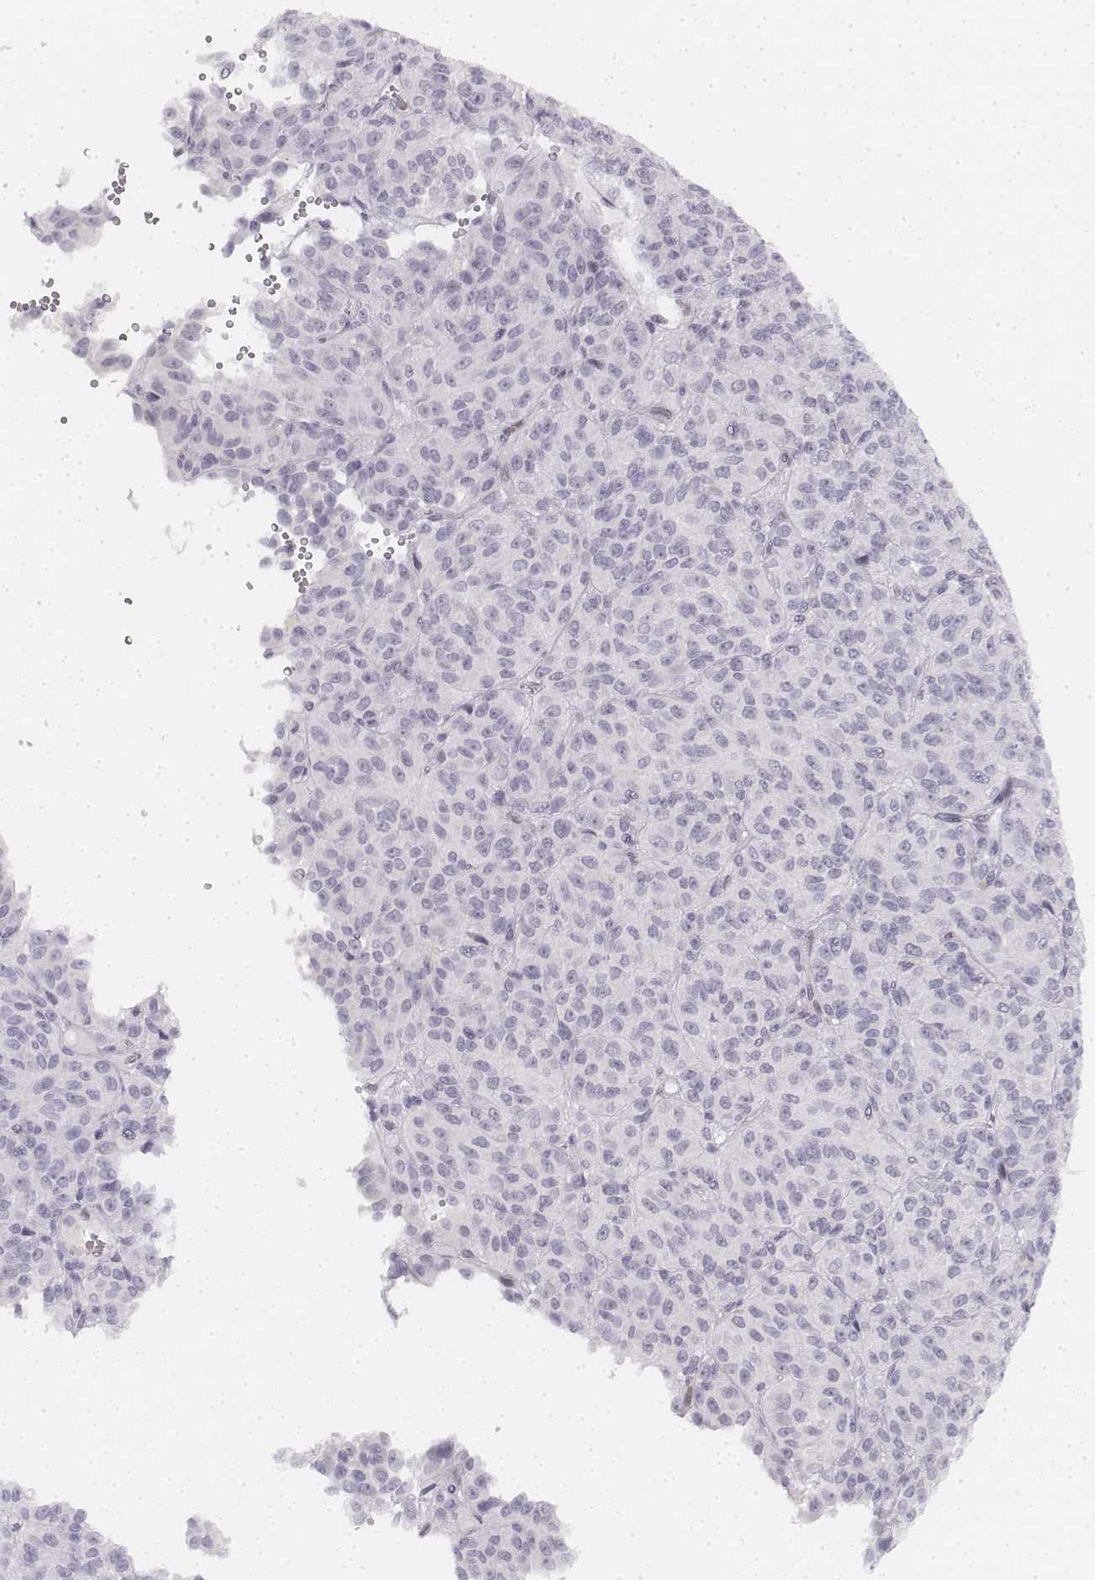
{"staining": {"intensity": "negative", "quantity": "none", "location": "none"}, "tissue": "melanoma", "cell_type": "Tumor cells", "image_type": "cancer", "snomed": [{"axis": "morphology", "description": "Malignant melanoma, Metastatic site"}, {"axis": "topography", "description": "Brain"}], "caption": "Immunohistochemistry (IHC) photomicrograph of neoplastic tissue: melanoma stained with DAB (3,3'-diaminobenzidine) displays no significant protein staining in tumor cells. (Stains: DAB (3,3'-diaminobenzidine) IHC with hematoxylin counter stain, Microscopy: brightfield microscopy at high magnification).", "gene": "KRTAP2-1", "patient": {"sex": "female", "age": 56}}